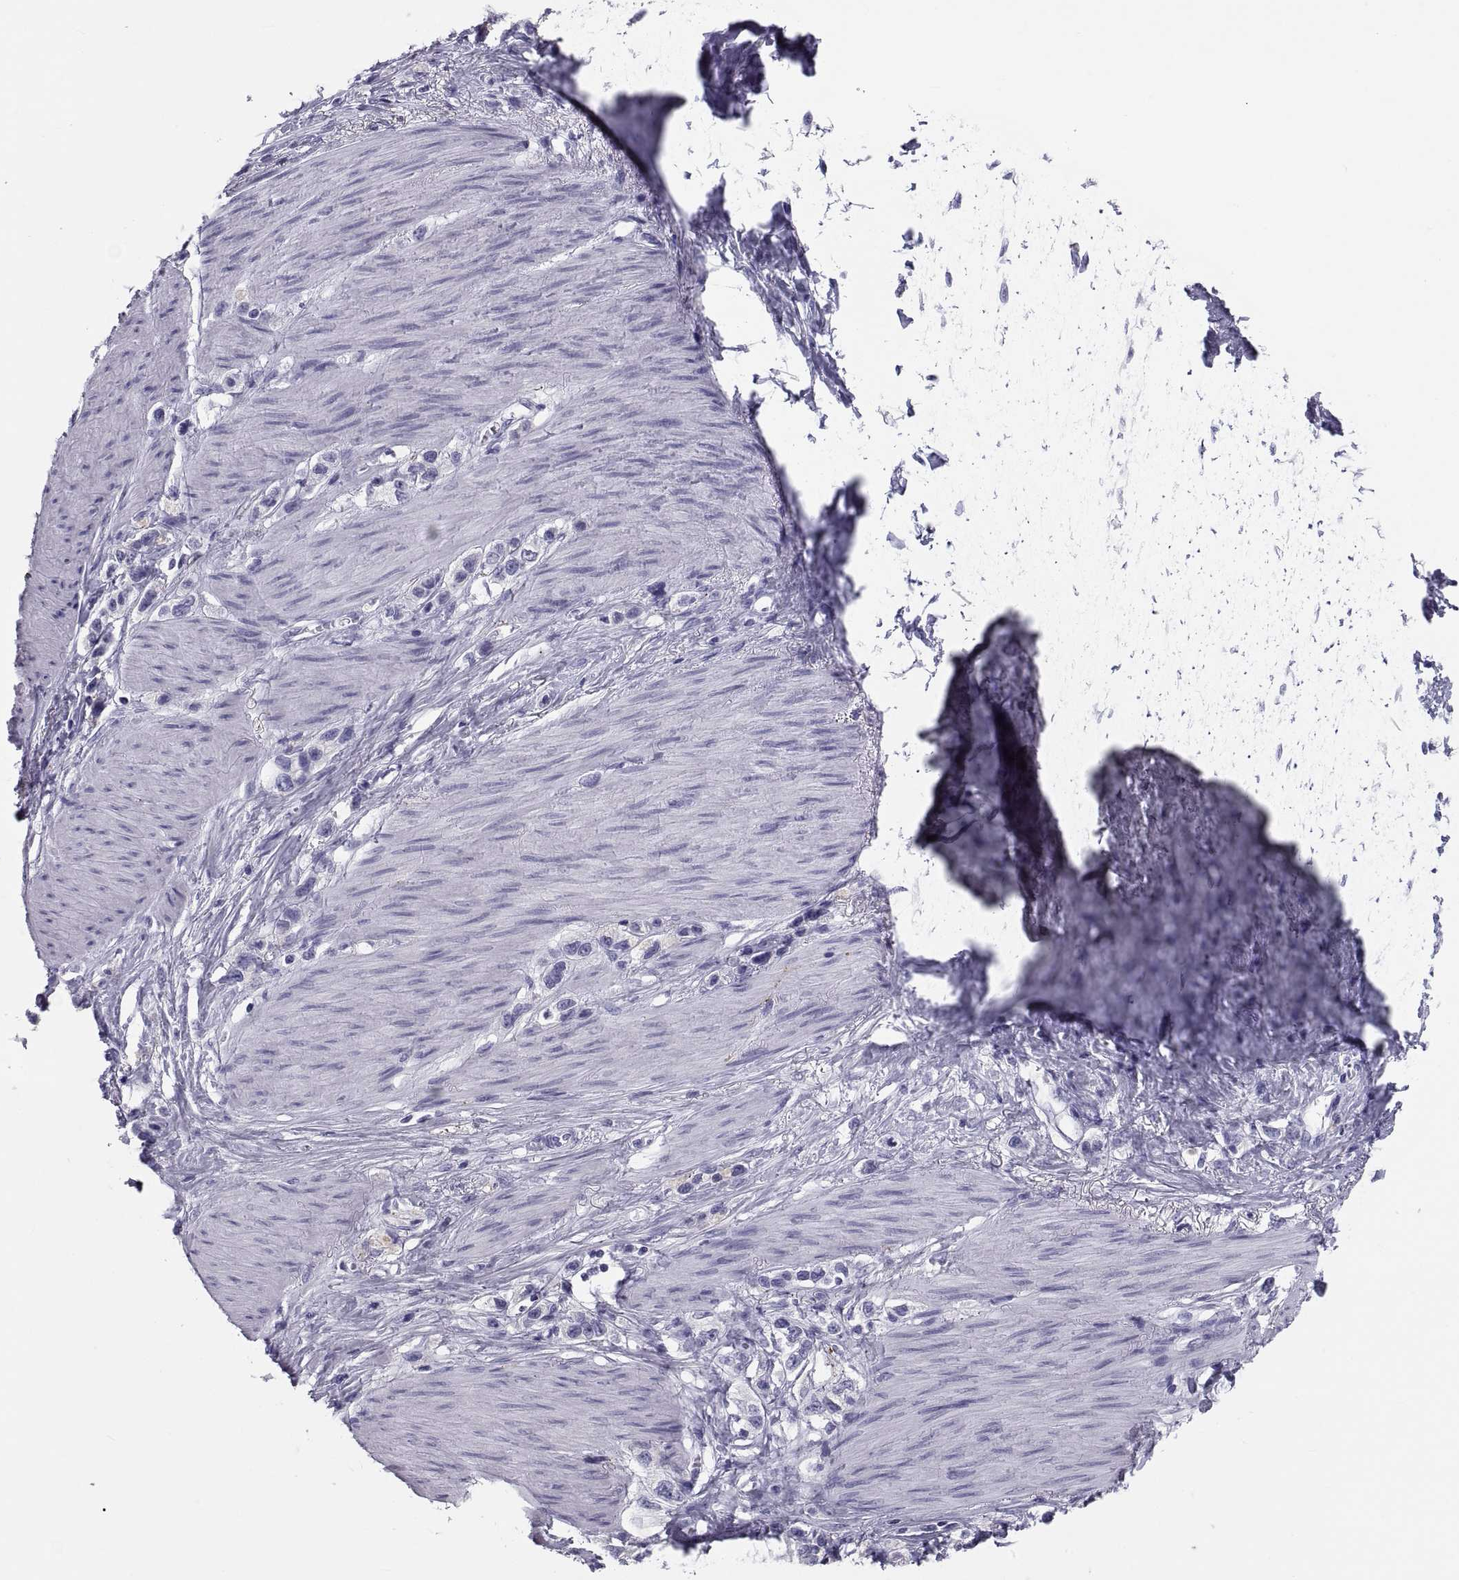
{"staining": {"intensity": "negative", "quantity": "none", "location": "none"}, "tissue": "stomach cancer", "cell_type": "Tumor cells", "image_type": "cancer", "snomed": [{"axis": "morphology", "description": "Normal tissue, NOS"}, {"axis": "morphology", "description": "Adenocarcinoma, NOS"}, {"axis": "morphology", "description": "Adenocarcinoma, High grade"}, {"axis": "topography", "description": "Stomach, upper"}, {"axis": "topography", "description": "Stomach"}], "caption": "A photomicrograph of human adenocarcinoma (stomach) is negative for staining in tumor cells.", "gene": "DEFB129", "patient": {"sex": "female", "age": 65}}